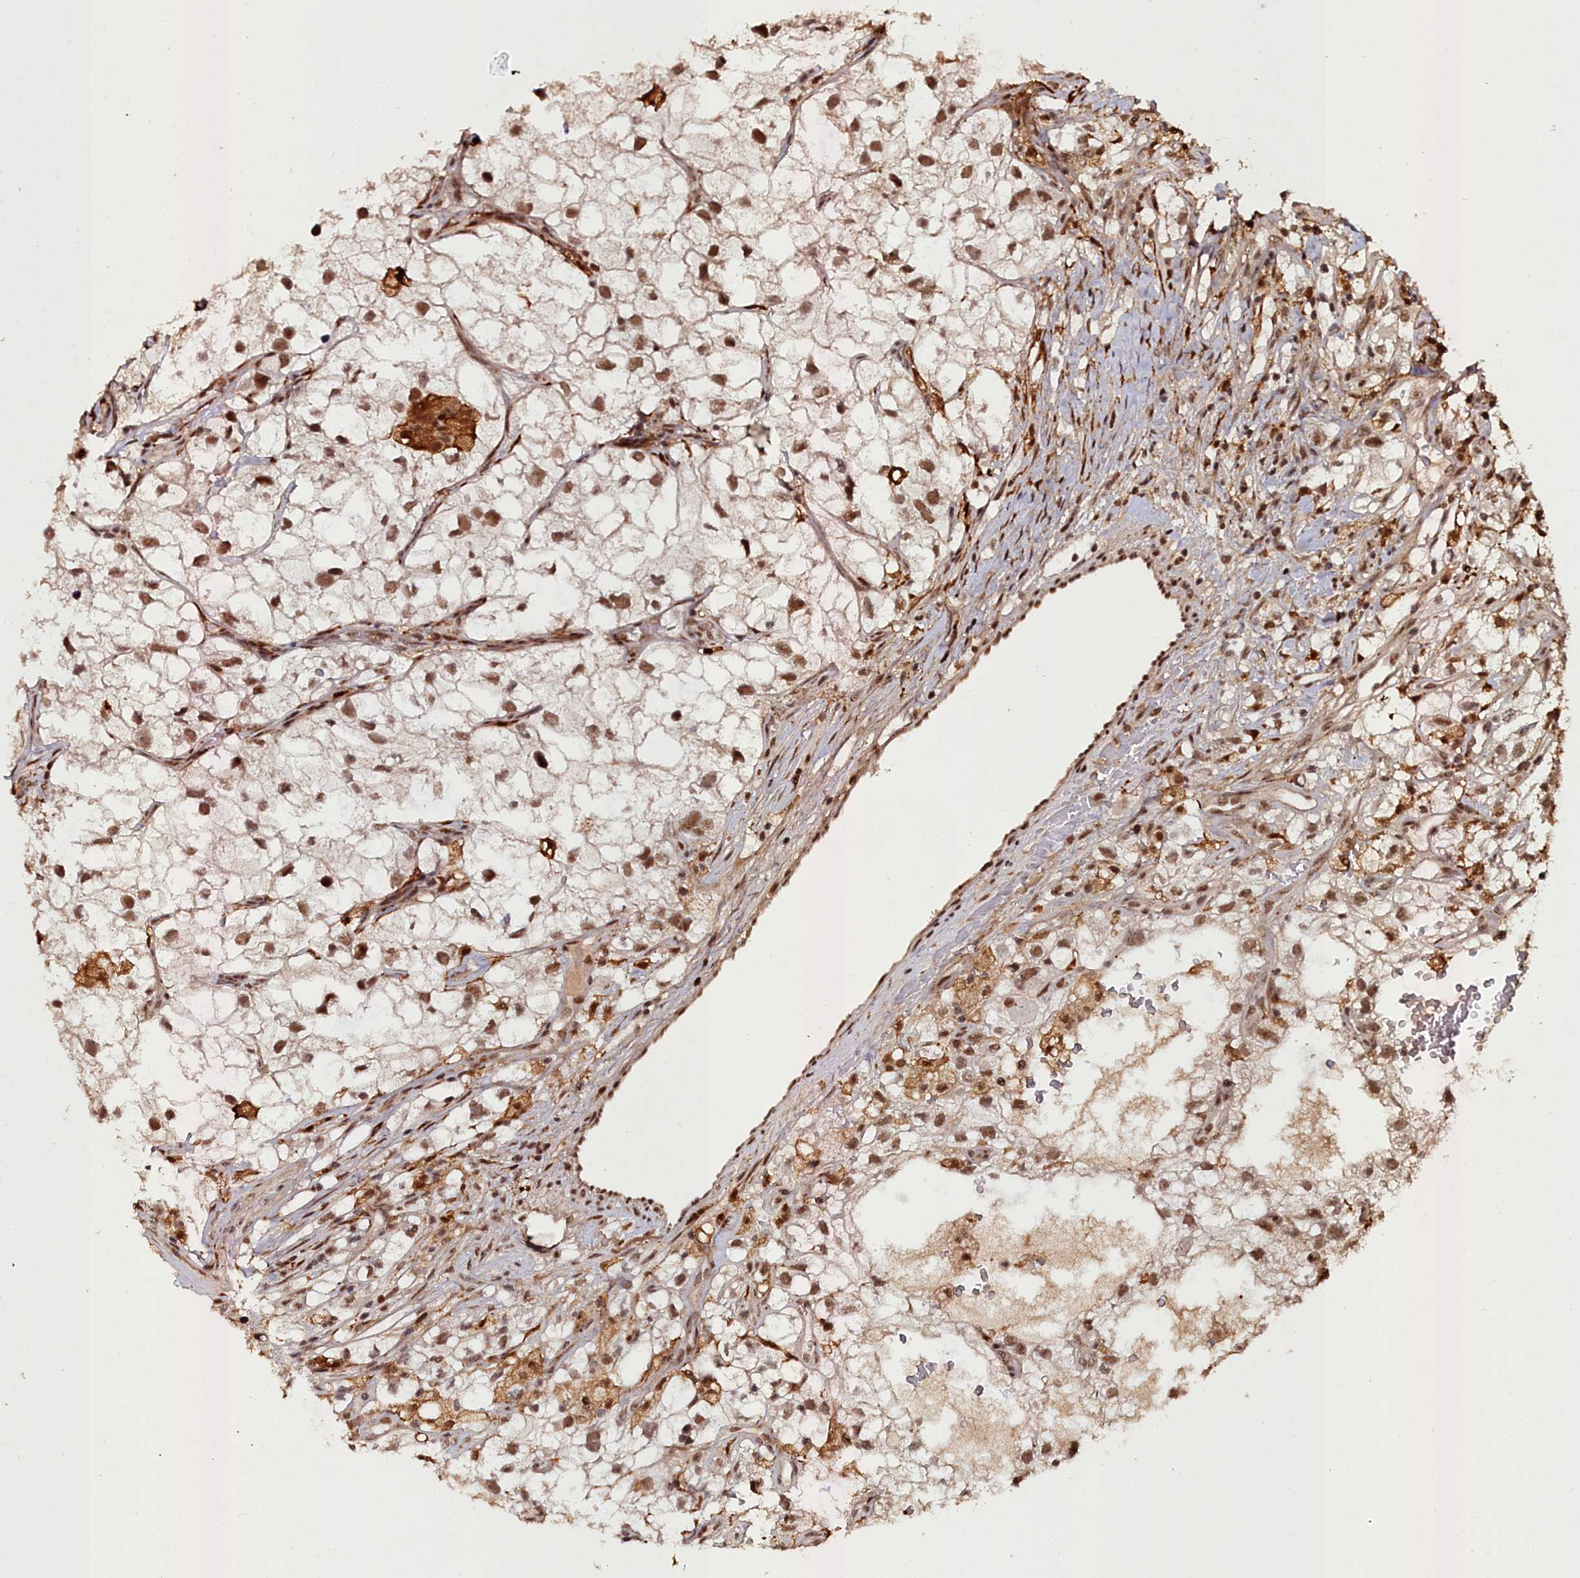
{"staining": {"intensity": "moderate", "quantity": ">75%", "location": "nuclear"}, "tissue": "renal cancer", "cell_type": "Tumor cells", "image_type": "cancer", "snomed": [{"axis": "morphology", "description": "Adenocarcinoma, NOS"}, {"axis": "topography", "description": "Kidney"}], "caption": "Protein positivity by IHC reveals moderate nuclear expression in approximately >75% of tumor cells in renal adenocarcinoma. Using DAB (brown) and hematoxylin (blue) stains, captured at high magnification using brightfield microscopy.", "gene": "CXXC1", "patient": {"sex": "male", "age": 59}}